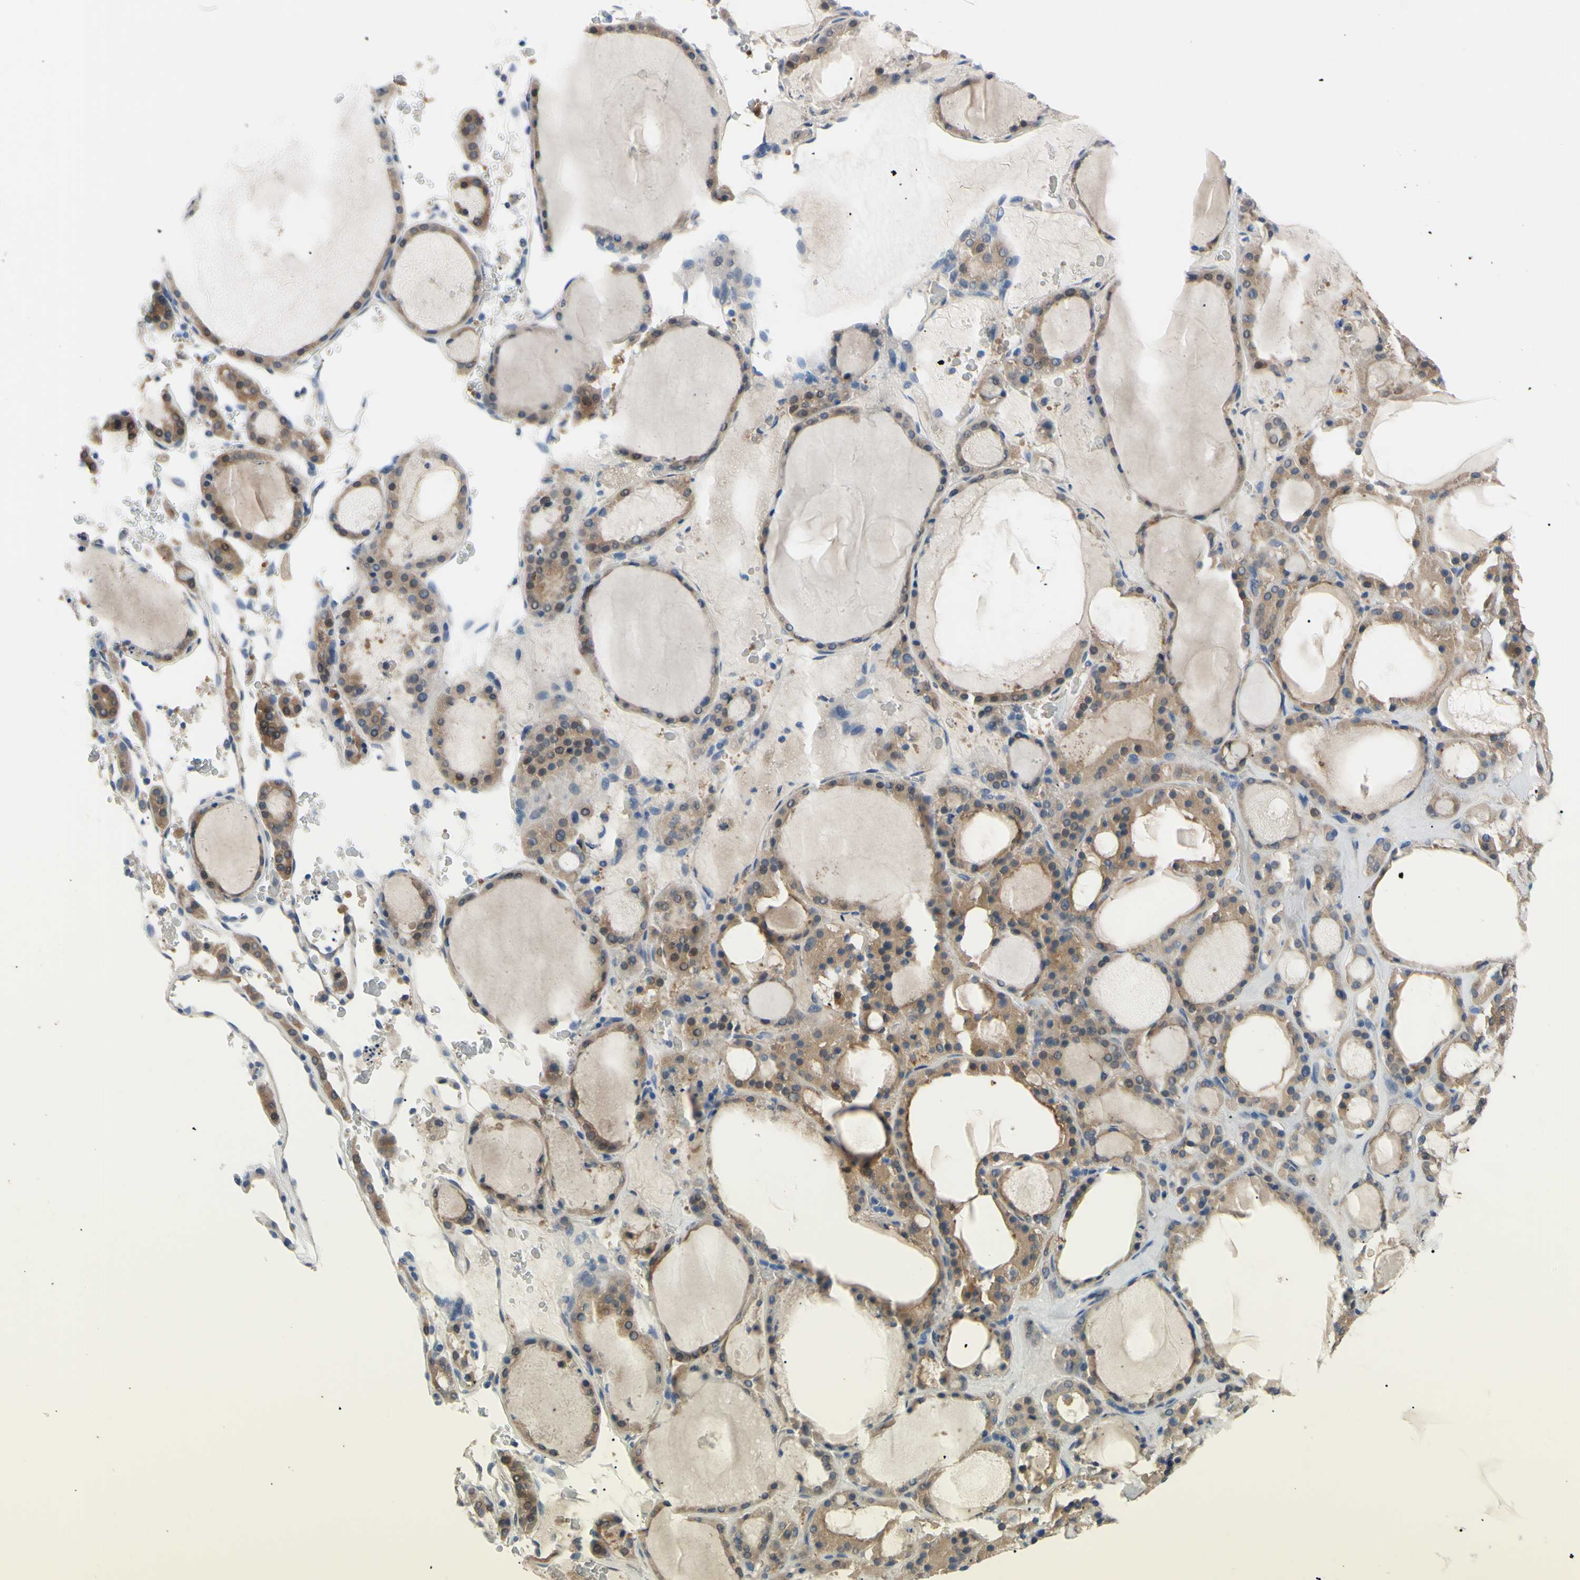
{"staining": {"intensity": "moderate", "quantity": ">75%", "location": "cytoplasmic/membranous"}, "tissue": "thyroid gland", "cell_type": "Glandular cells", "image_type": "normal", "snomed": [{"axis": "morphology", "description": "Normal tissue, NOS"}, {"axis": "morphology", "description": "Carcinoma, NOS"}, {"axis": "topography", "description": "Thyroid gland"}], "caption": "Glandular cells exhibit medium levels of moderate cytoplasmic/membranous expression in approximately >75% of cells in unremarkable human thyroid gland. The protein is shown in brown color, while the nuclei are stained blue.", "gene": "NOL3", "patient": {"sex": "female", "age": 86}}